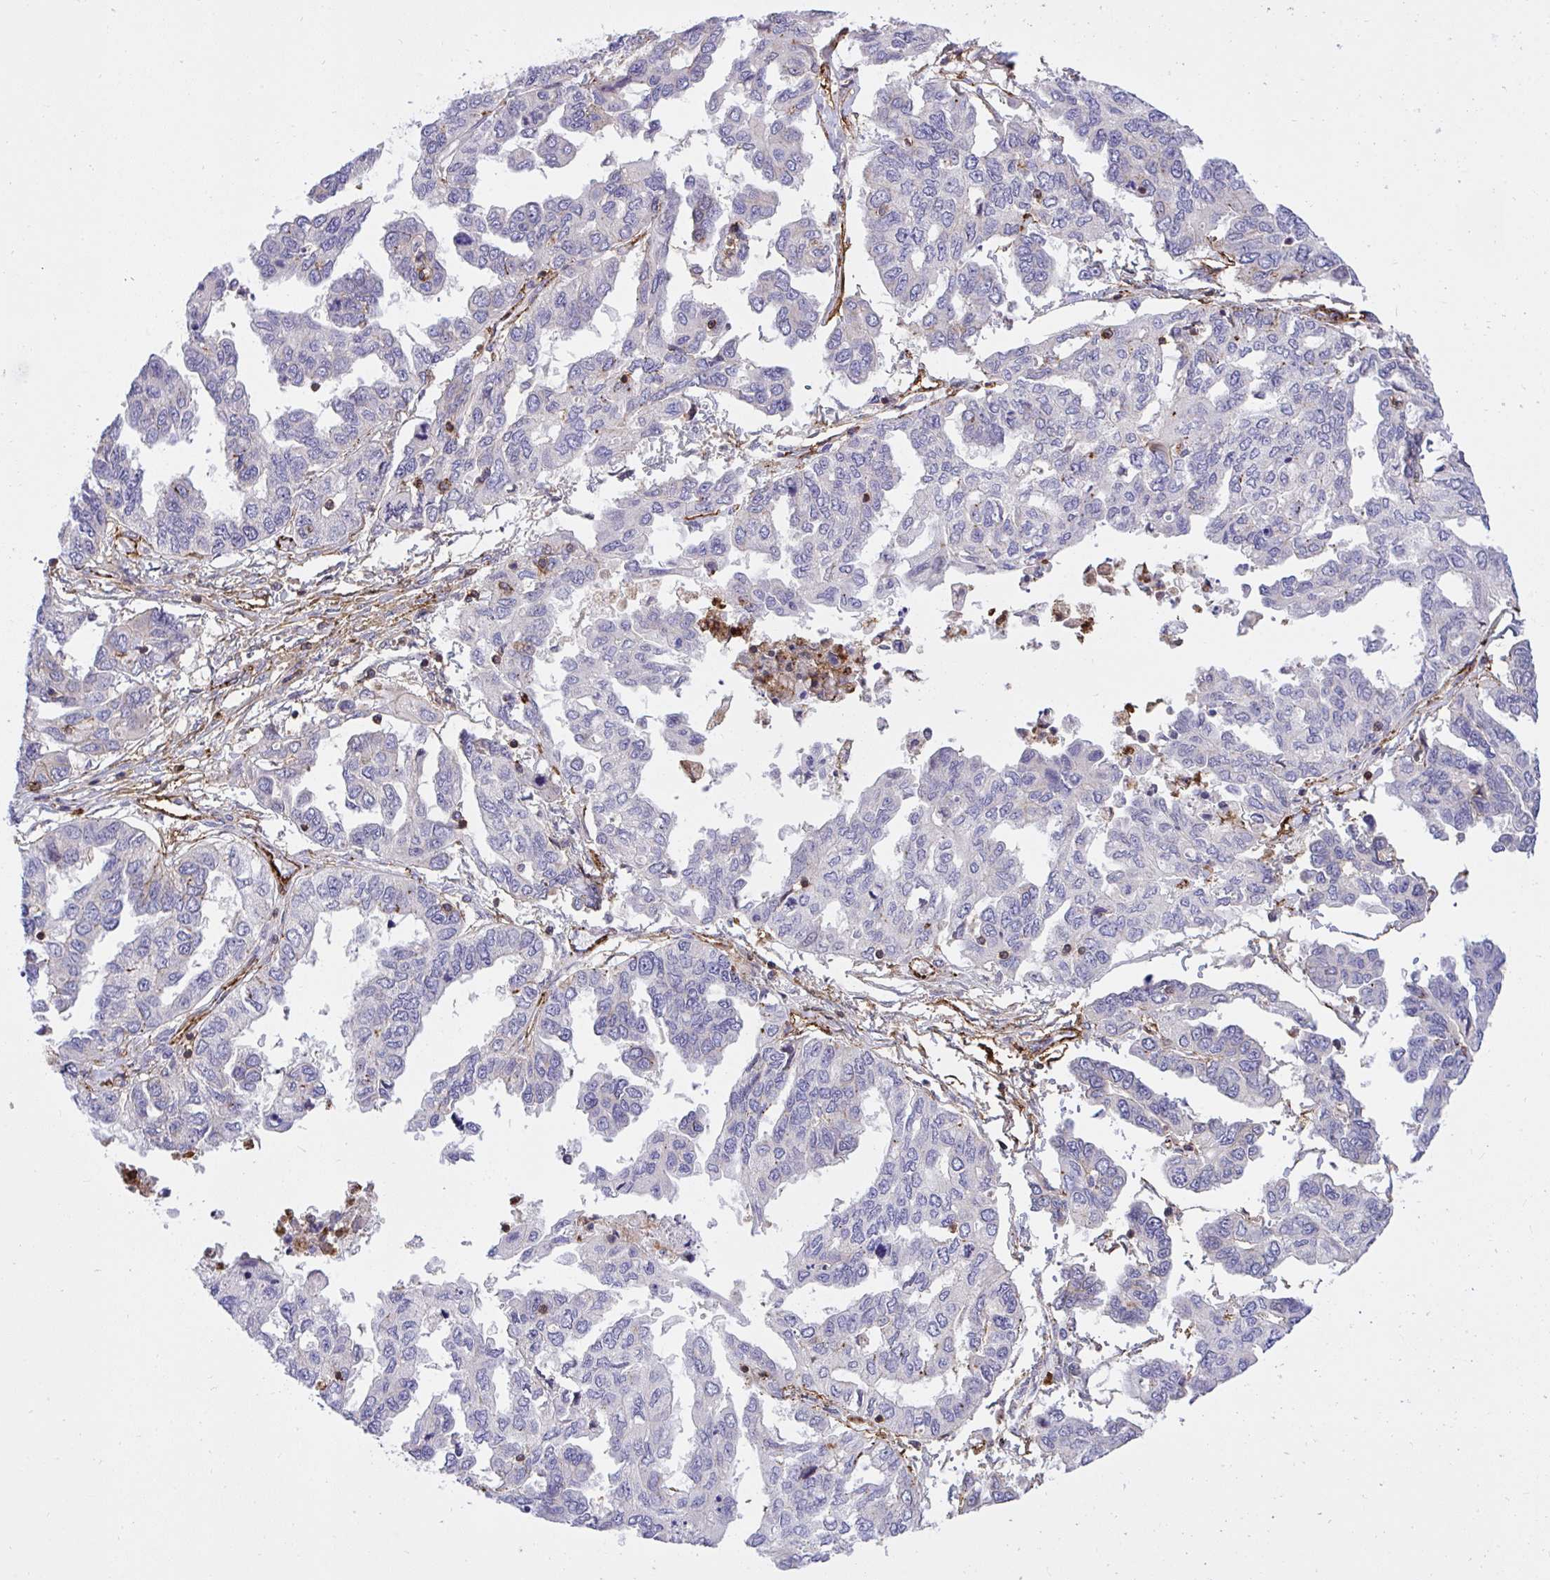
{"staining": {"intensity": "negative", "quantity": "none", "location": "none"}, "tissue": "ovarian cancer", "cell_type": "Tumor cells", "image_type": "cancer", "snomed": [{"axis": "morphology", "description": "Cystadenocarcinoma, serous, NOS"}, {"axis": "topography", "description": "Ovary"}], "caption": "The IHC photomicrograph has no significant expression in tumor cells of ovarian serous cystadenocarcinoma tissue.", "gene": "ERI1", "patient": {"sex": "female", "age": 53}}